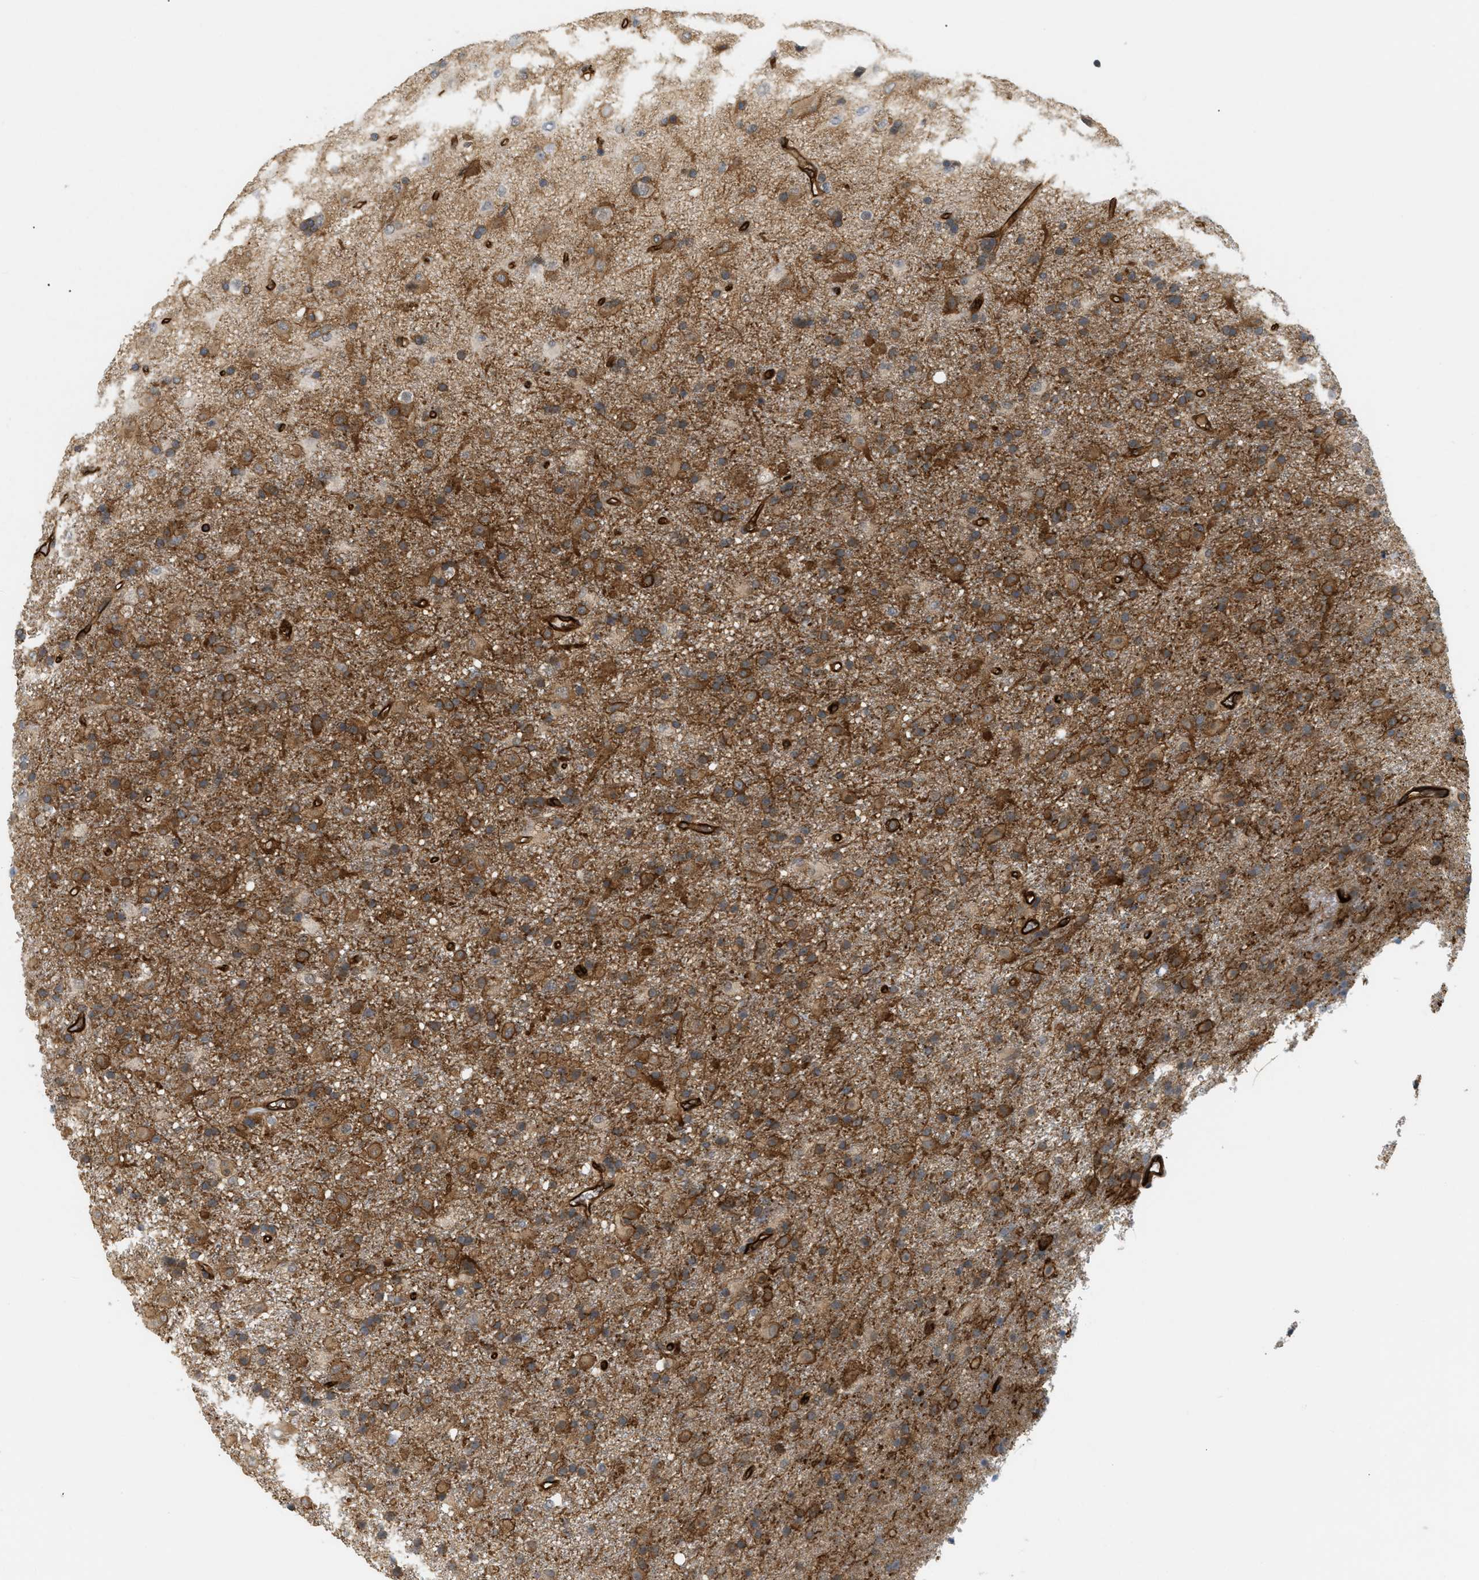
{"staining": {"intensity": "moderate", "quantity": ">75%", "location": "cytoplasmic/membranous"}, "tissue": "glioma", "cell_type": "Tumor cells", "image_type": "cancer", "snomed": [{"axis": "morphology", "description": "Glioma, malignant, Low grade"}, {"axis": "topography", "description": "Brain"}], "caption": "Immunohistochemical staining of human glioma shows medium levels of moderate cytoplasmic/membranous protein positivity in about >75% of tumor cells.", "gene": "PALMD", "patient": {"sex": "male", "age": 65}}